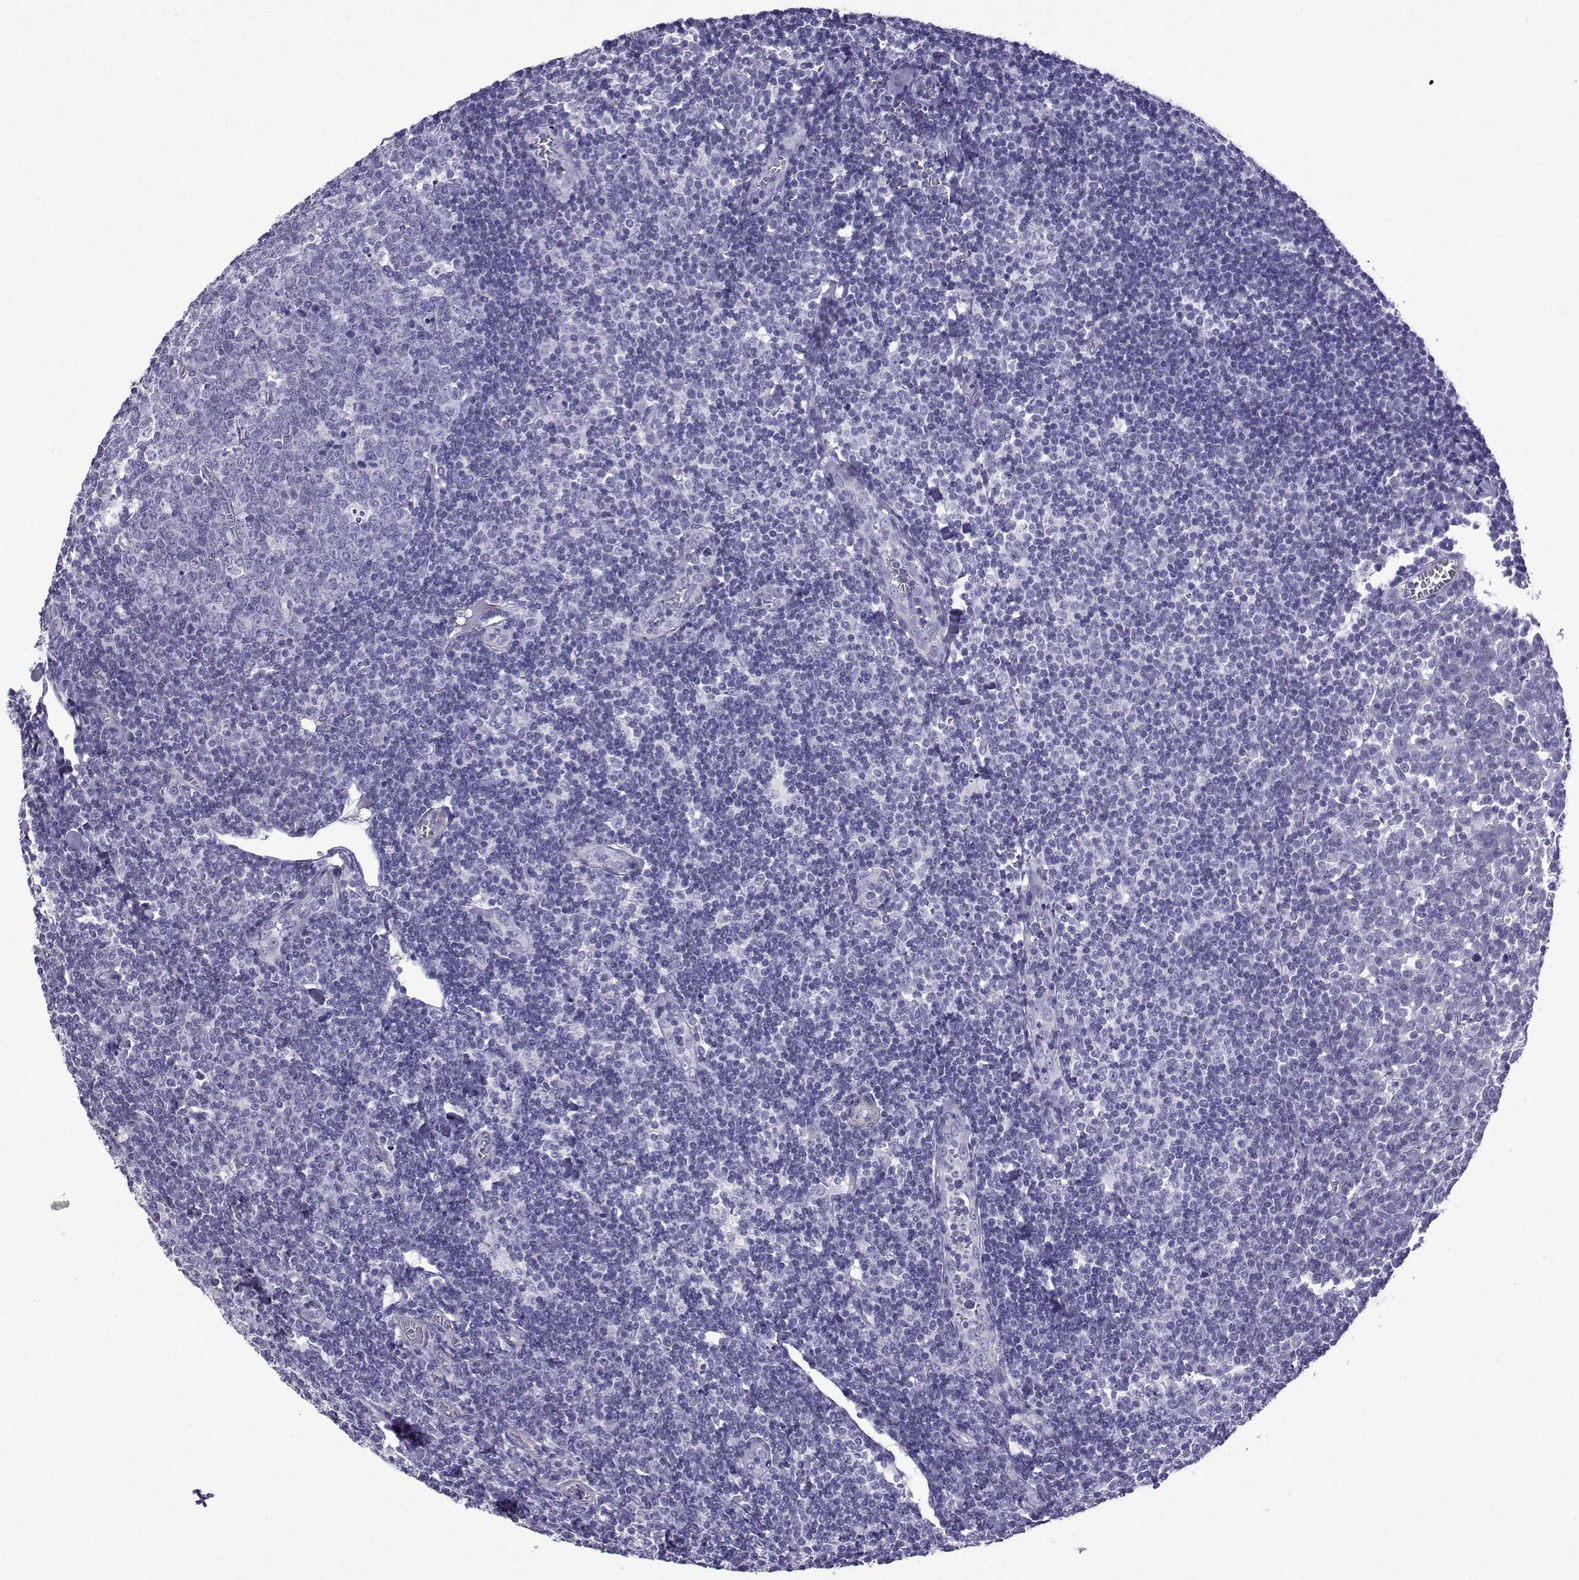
{"staining": {"intensity": "negative", "quantity": "none", "location": "none"}, "tissue": "tonsil", "cell_type": "Germinal center cells", "image_type": "normal", "snomed": [{"axis": "morphology", "description": "Normal tissue, NOS"}, {"axis": "topography", "description": "Tonsil"}], "caption": "DAB (3,3'-diaminobenzidine) immunohistochemical staining of benign human tonsil reveals no significant positivity in germinal center cells. (DAB (3,3'-diaminobenzidine) immunohistochemistry with hematoxylin counter stain).", "gene": "KCNF1", "patient": {"sex": "female", "age": 12}}